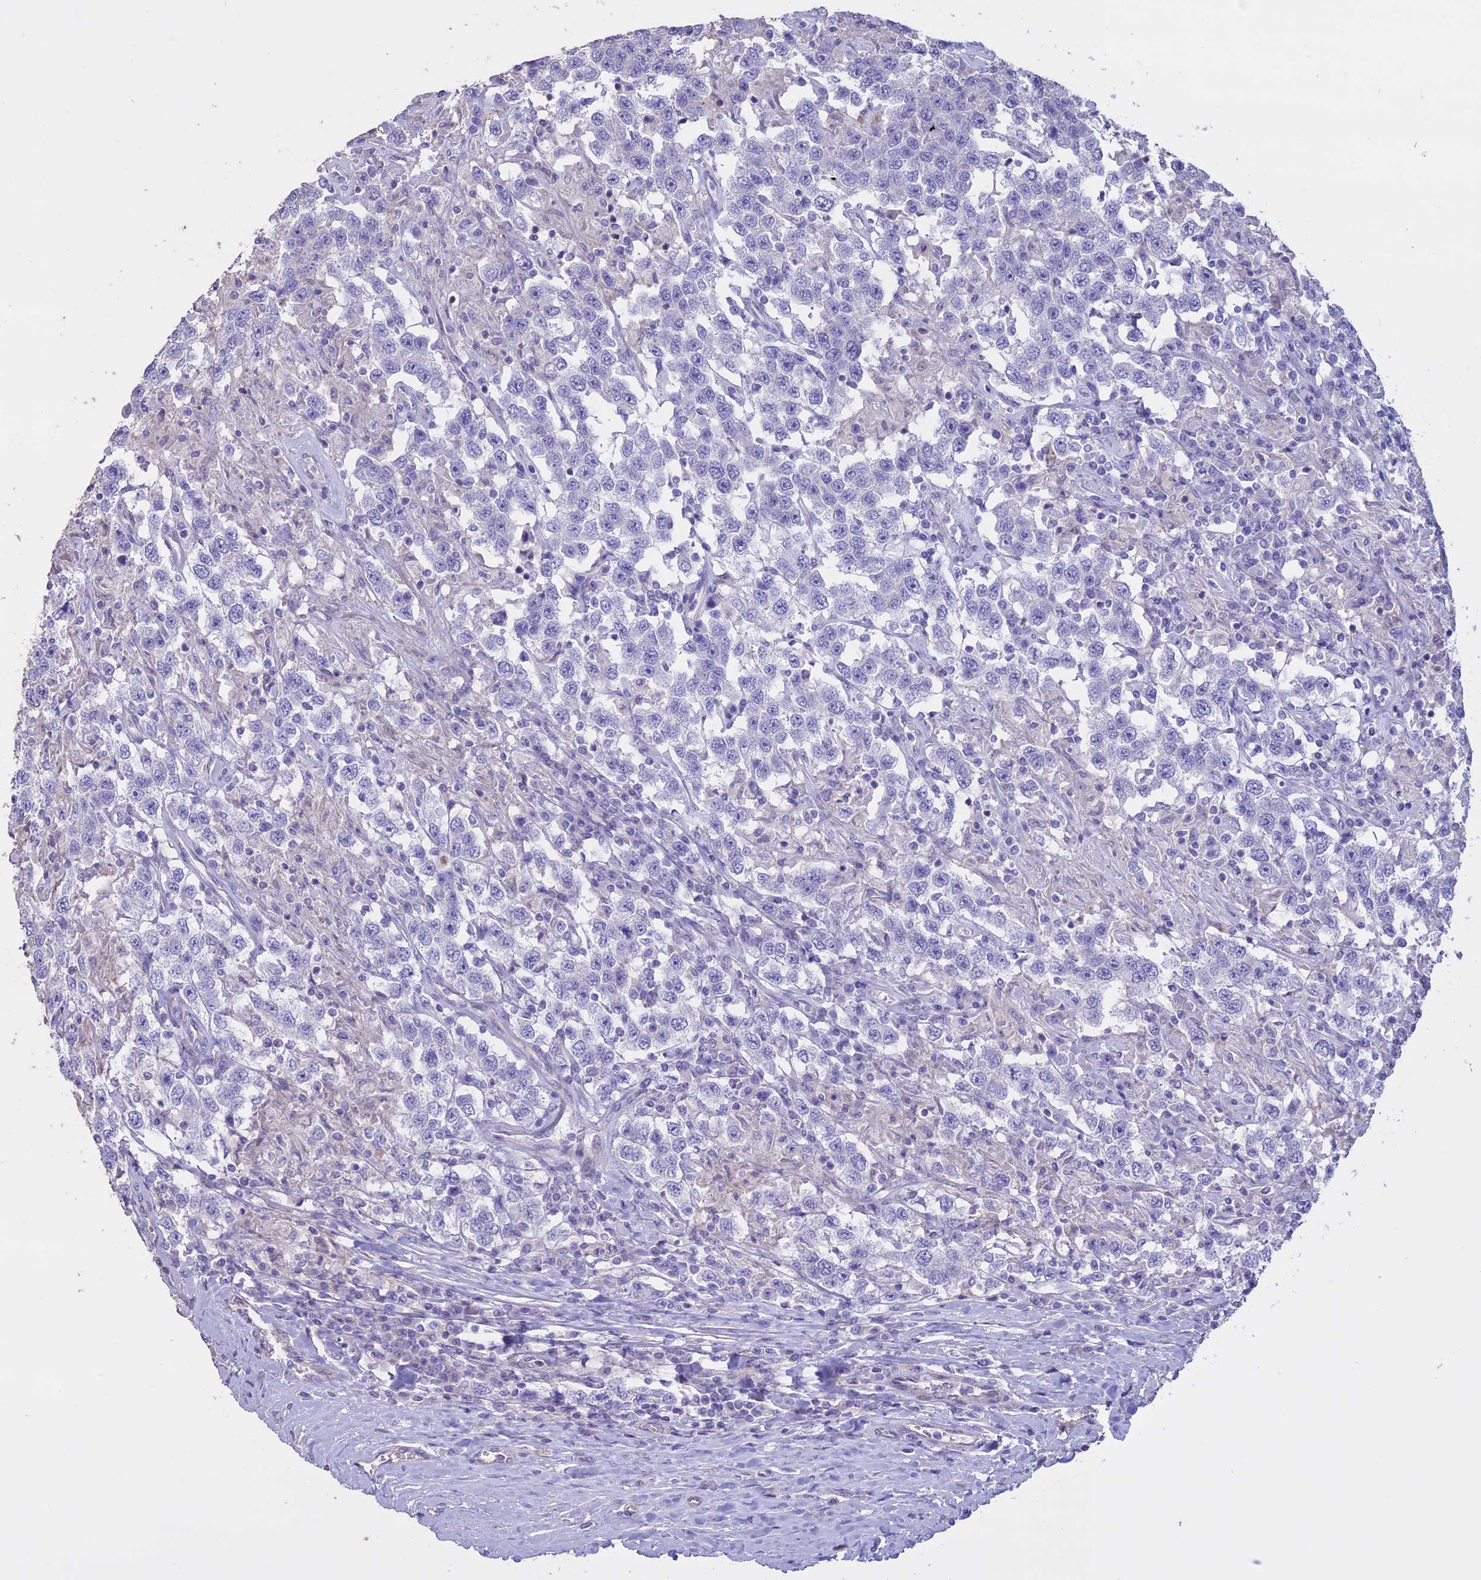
{"staining": {"intensity": "negative", "quantity": "none", "location": "none"}, "tissue": "testis cancer", "cell_type": "Tumor cells", "image_type": "cancer", "snomed": [{"axis": "morphology", "description": "Seminoma, NOS"}, {"axis": "topography", "description": "Testis"}], "caption": "The IHC image has no significant staining in tumor cells of seminoma (testis) tissue.", "gene": "CCDC148", "patient": {"sex": "male", "age": 41}}